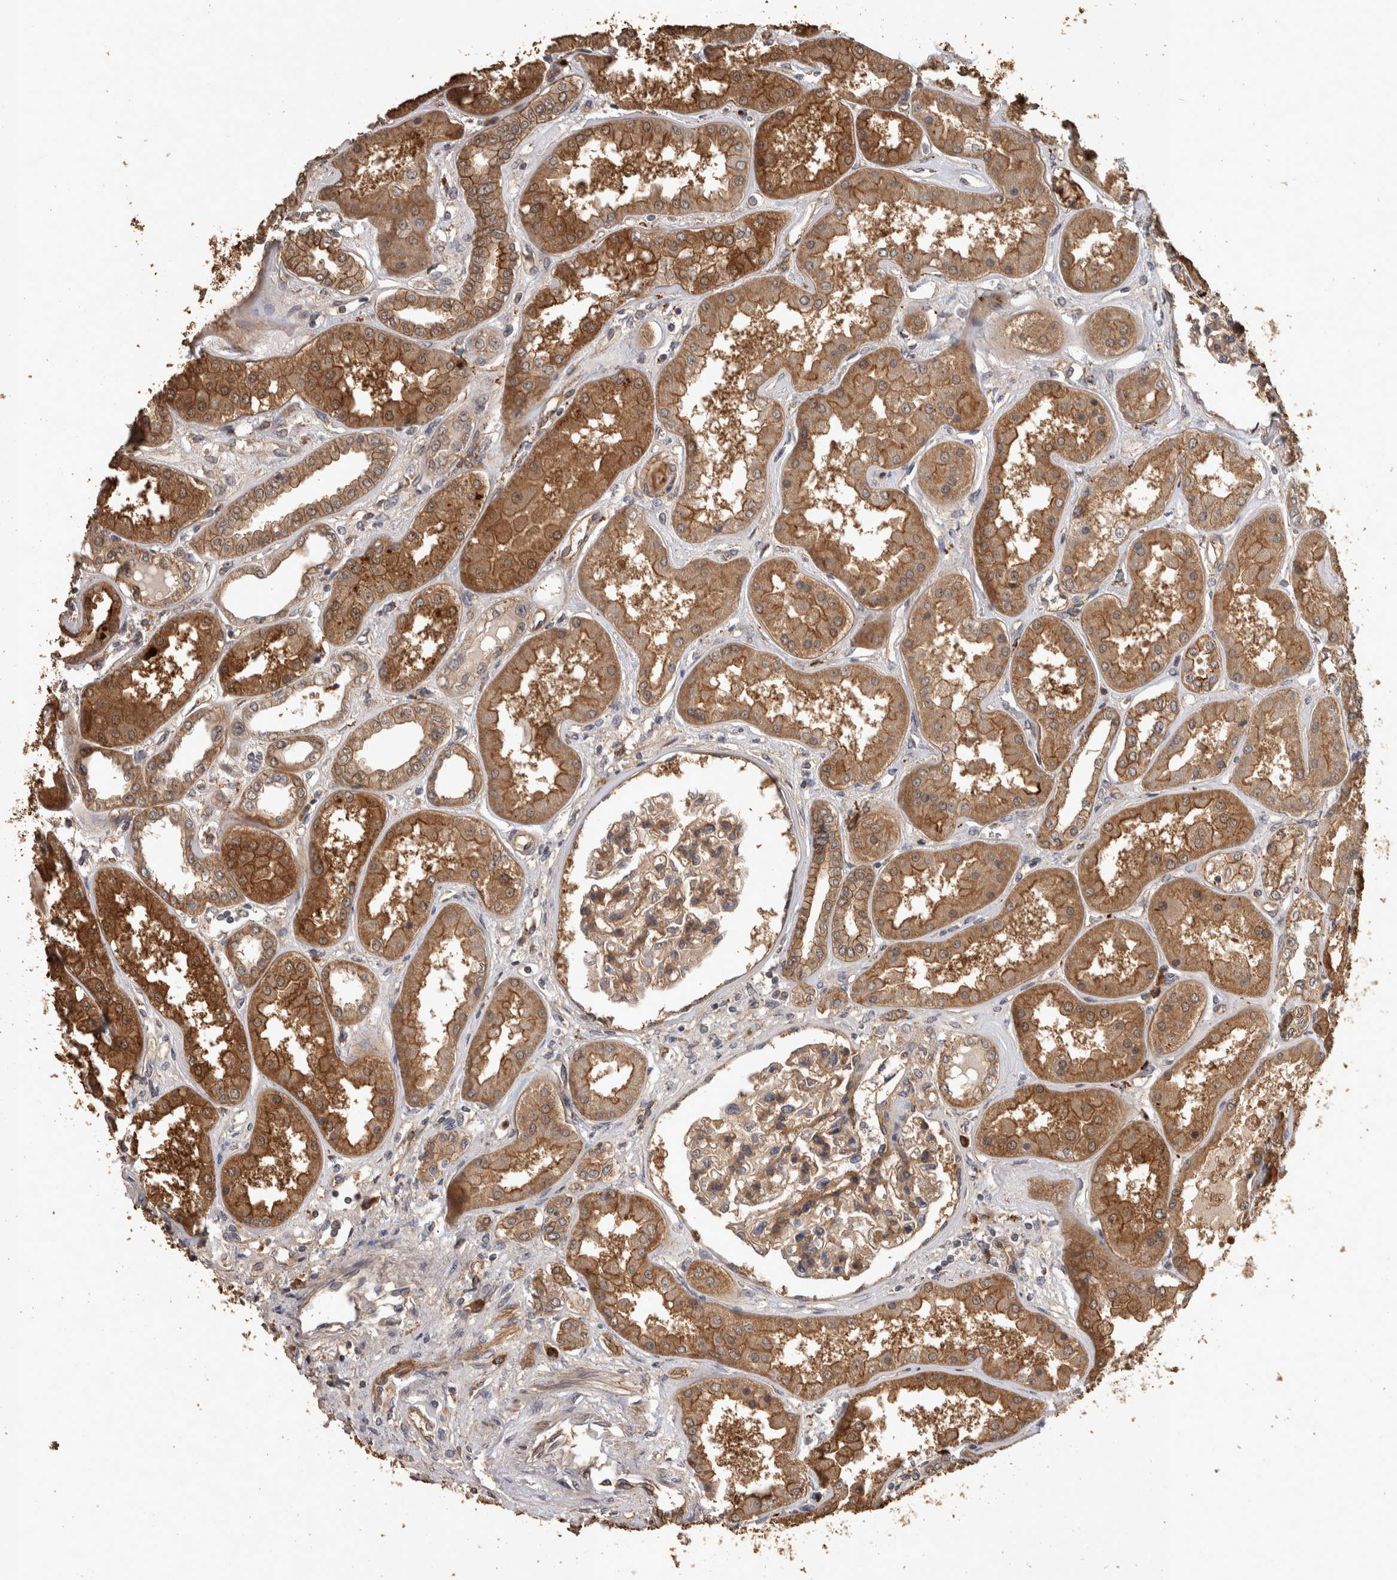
{"staining": {"intensity": "weak", "quantity": ">75%", "location": "cytoplasmic/membranous"}, "tissue": "kidney", "cell_type": "Cells in glomeruli", "image_type": "normal", "snomed": [{"axis": "morphology", "description": "Normal tissue, NOS"}, {"axis": "topography", "description": "Kidney"}], "caption": "Immunohistochemical staining of normal kidney shows weak cytoplasmic/membranous protein staining in approximately >75% of cells in glomeruli.", "gene": "RHPN1", "patient": {"sex": "female", "age": 56}}